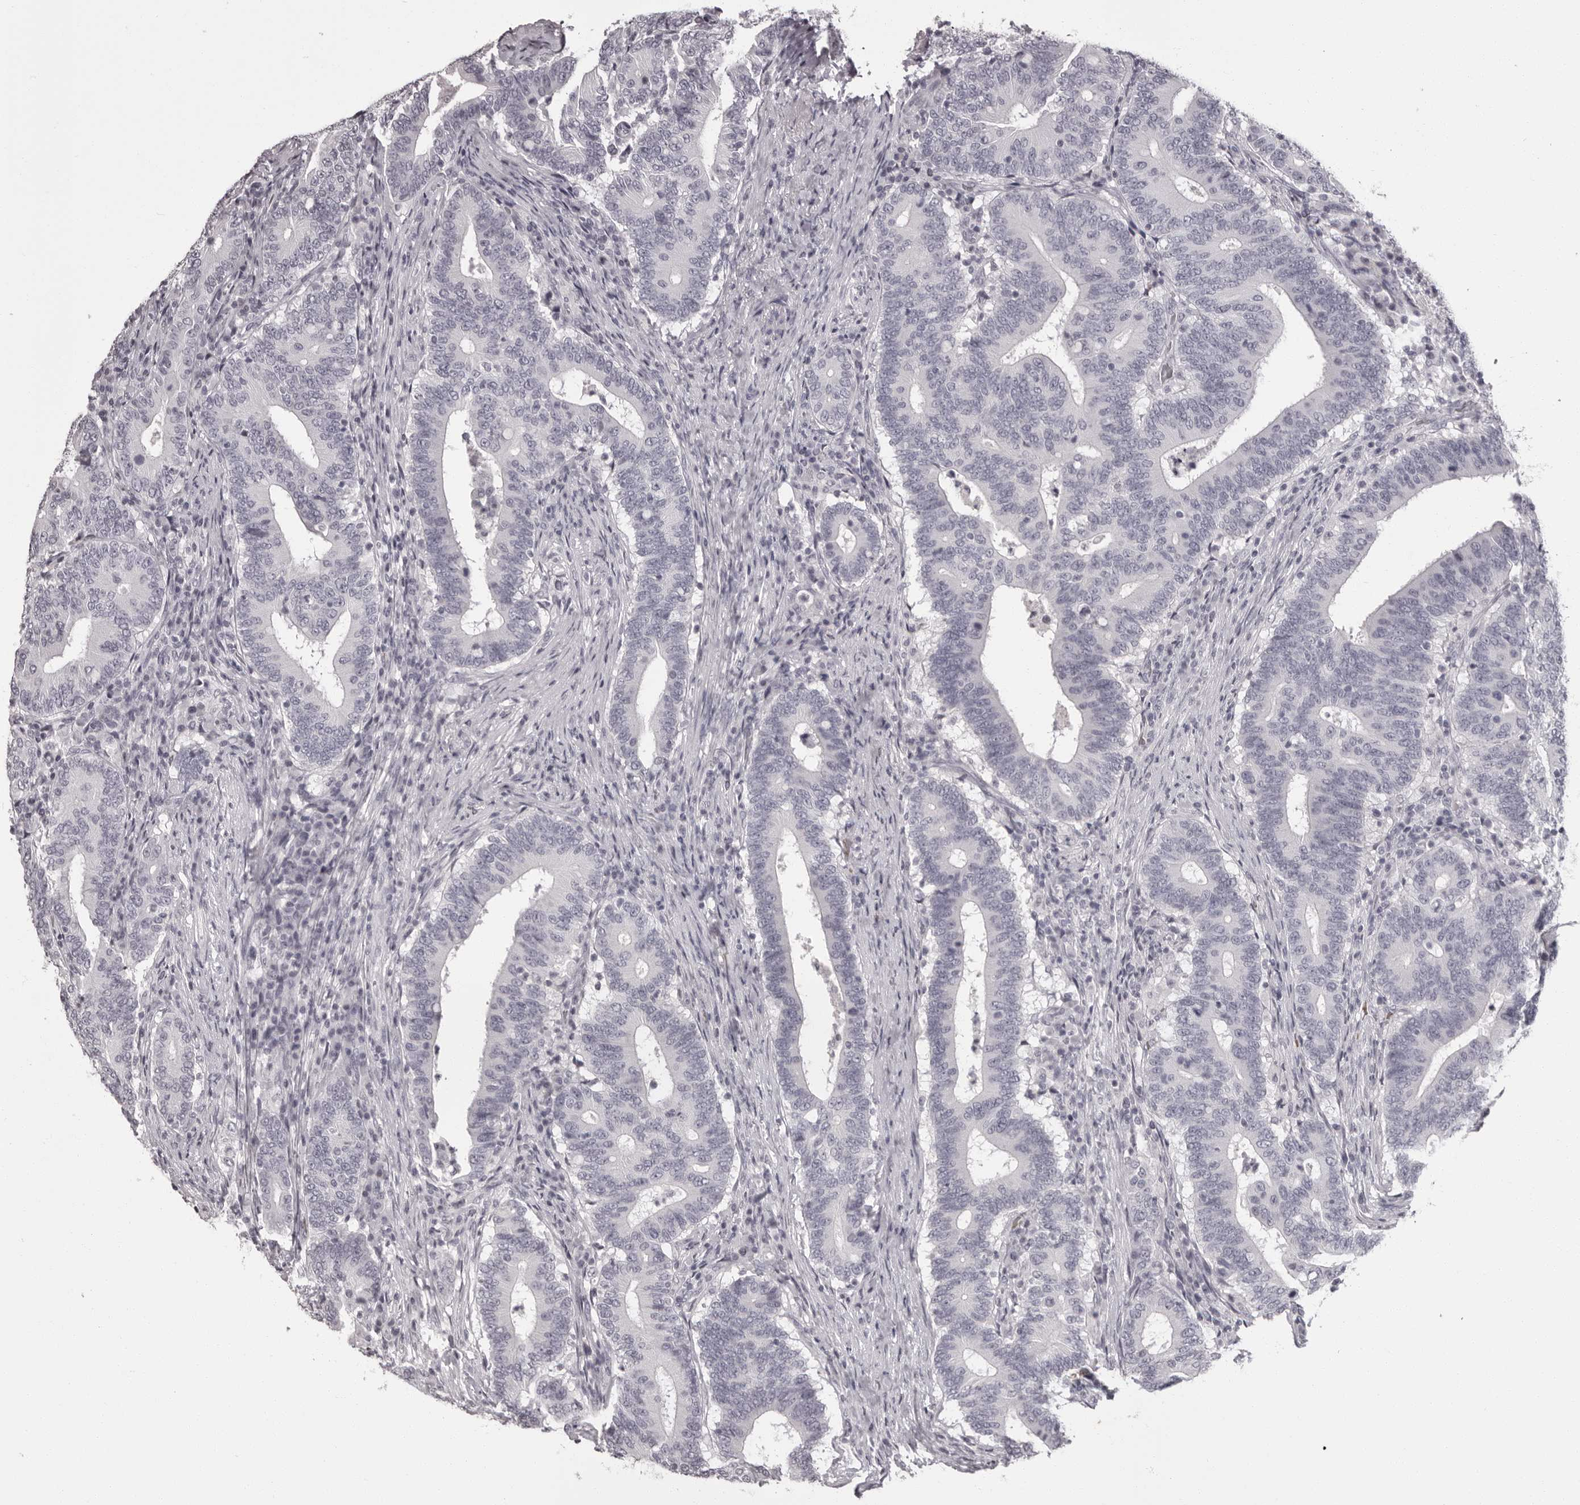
{"staining": {"intensity": "negative", "quantity": "none", "location": "none"}, "tissue": "colorectal cancer", "cell_type": "Tumor cells", "image_type": "cancer", "snomed": [{"axis": "morphology", "description": "Adenocarcinoma, NOS"}, {"axis": "topography", "description": "Colon"}], "caption": "IHC image of human colorectal cancer (adenocarcinoma) stained for a protein (brown), which reveals no staining in tumor cells. (Stains: DAB (3,3'-diaminobenzidine) IHC with hematoxylin counter stain, Microscopy: brightfield microscopy at high magnification).", "gene": "C8orf74", "patient": {"sex": "female", "age": 66}}